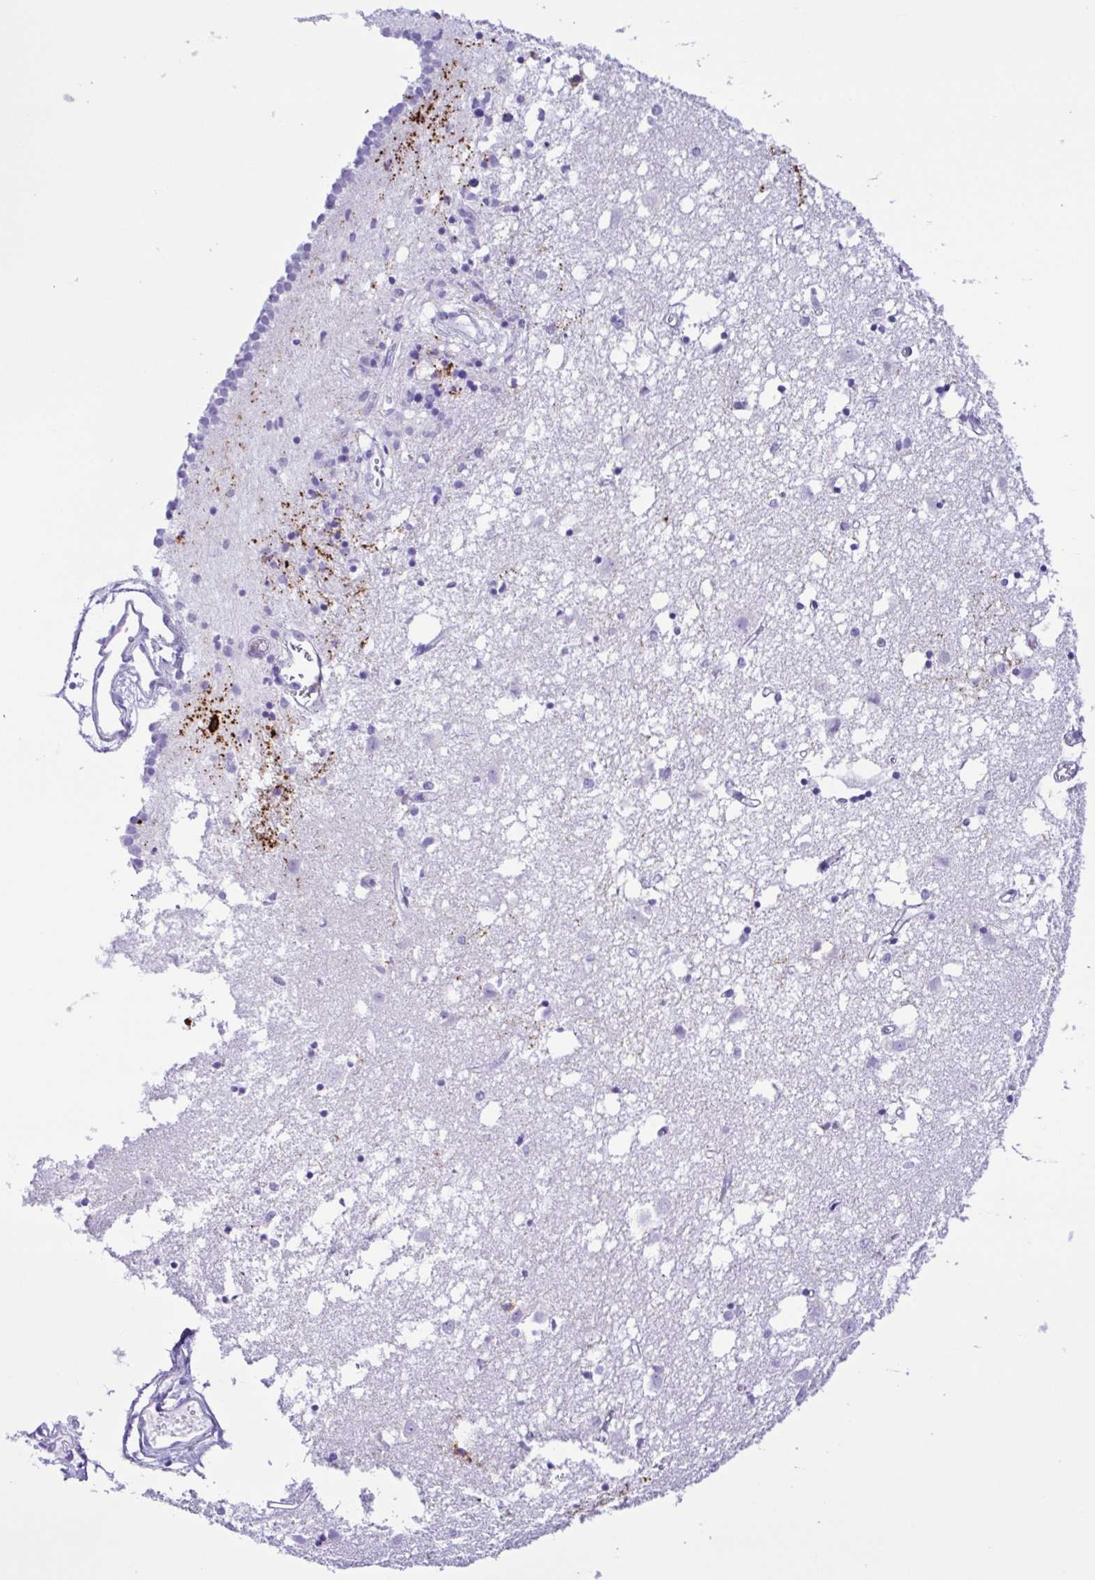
{"staining": {"intensity": "strong", "quantity": "<25%", "location": "cytoplasmic/membranous"}, "tissue": "caudate", "cell_type": "Glial cells", "image_type": "normal", "snomed": [{"axis": "morphology", "description": "Normal tissue, NOS"}, {"axis": "topography", "description": "Lateral ventricle wall"}], "caption": "Immunohistochemistry (IHC) micrograph of normal caudate: human caudate stained using immunohistochemistry (IHC) shows medium levels of strong protein expression localized specifically in the cytoplasmic/membranous of glial cells, appearing as a cytoplasmic/membranous brown color.", "gene": "GPR17", "patient": {"sex": "male", "age": 70}}